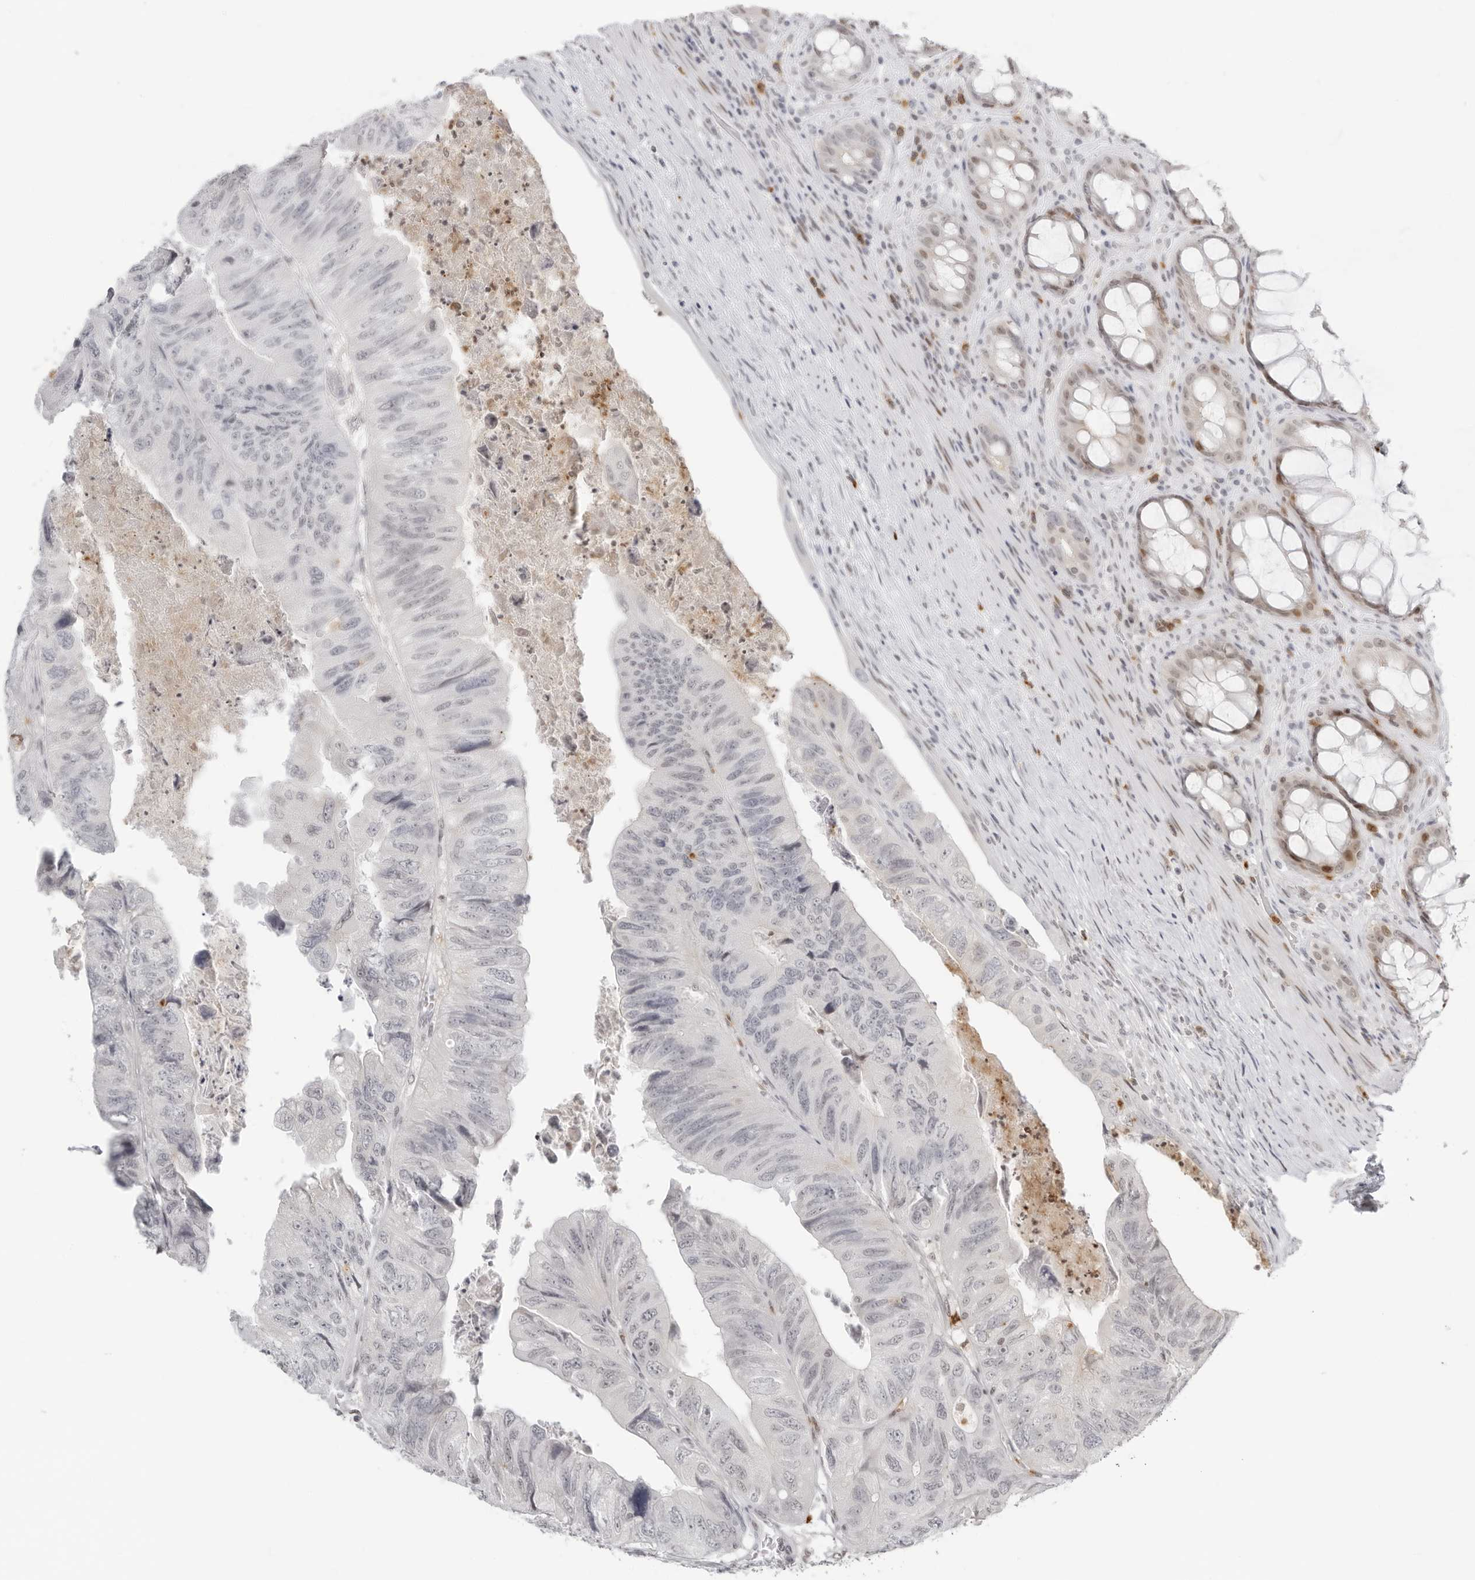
{"staining": {"intensity": "negative", "quantity": "none", "location": "none"}, "tissue": "colorectal cancer", "cell_type": "Tumor cells", "image_type": "cancer", "snomed": [{"axis": "morphology", "description": "Adenocarcinoma, NOS"}, {"axis": "topography", "description": "Rectum"}], "caption": "IHC of human colorectal cancer exhibits no positivity in tumor cells.", "gene": "RNF146", "patient": {"sex": "male", "age": 63}}